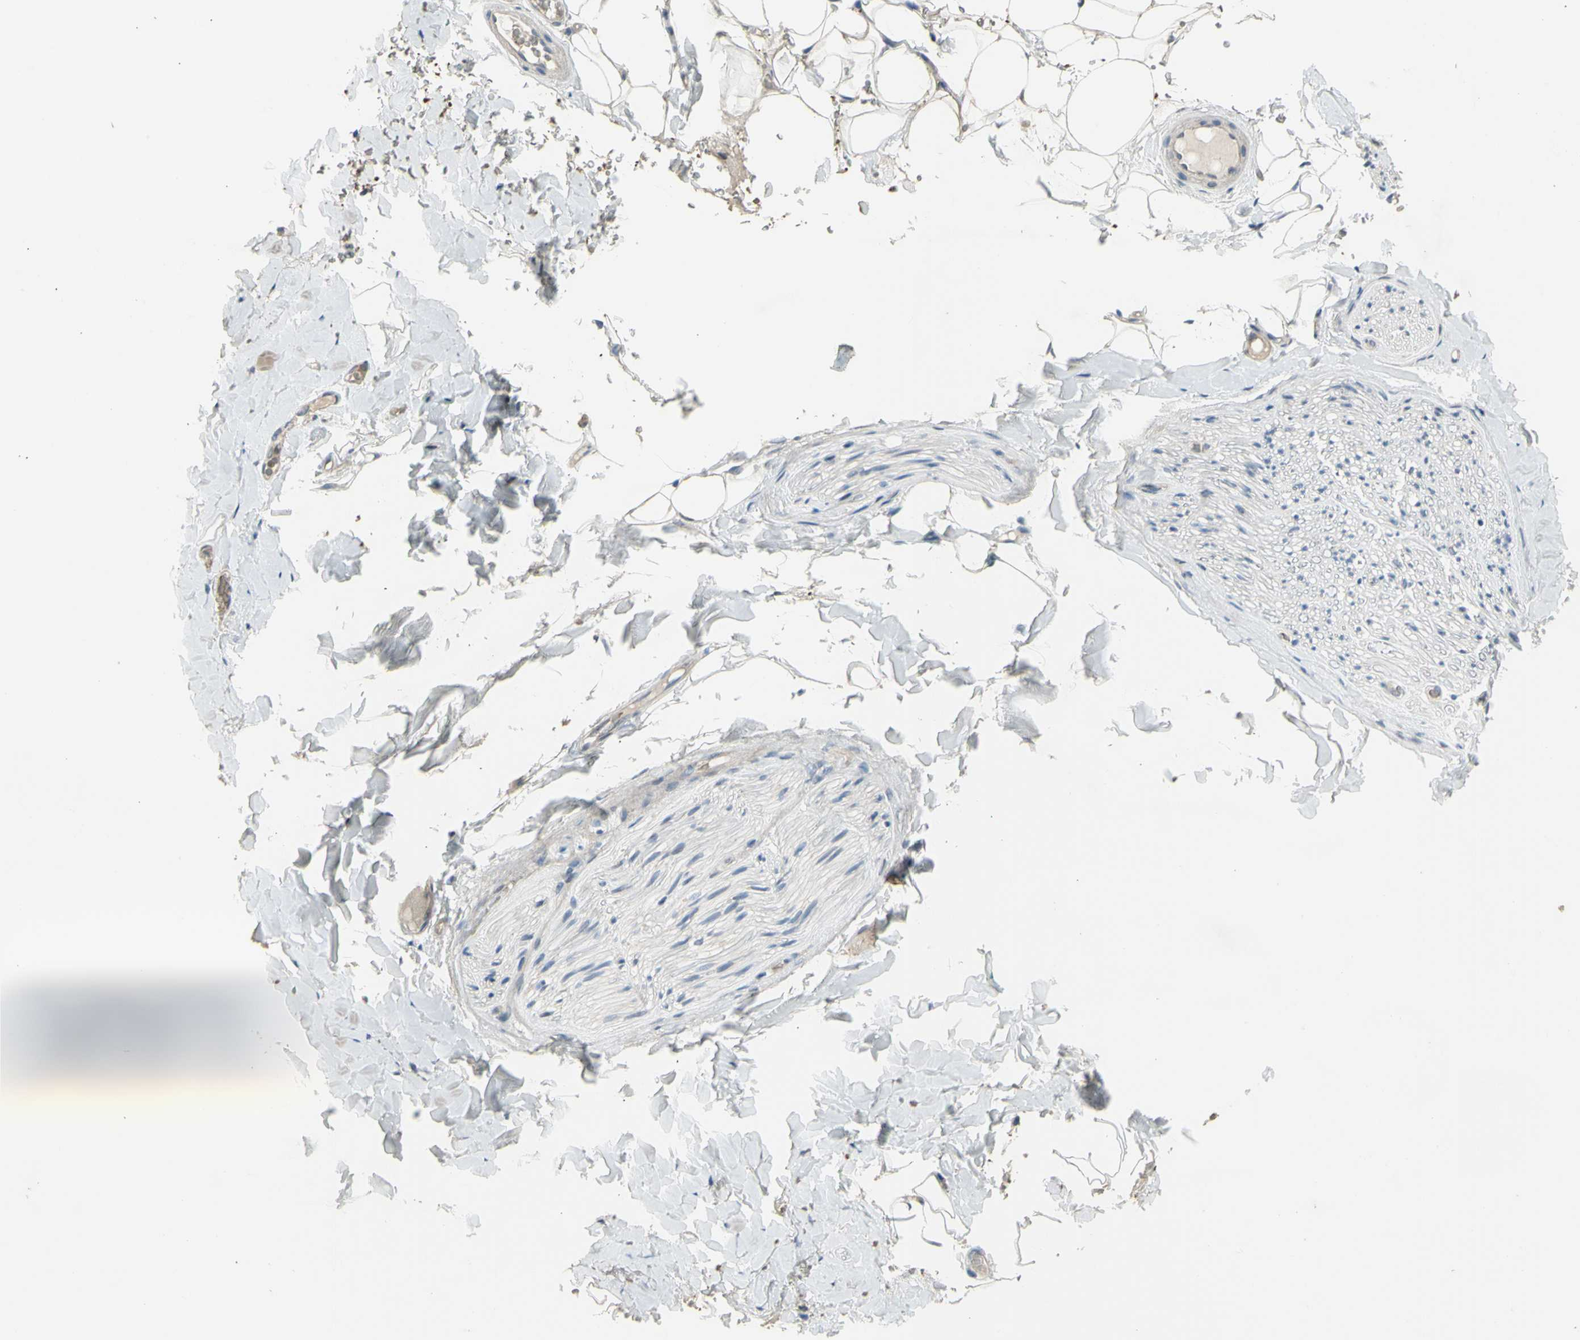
{"staining": {"intensity": "weak", "quantity": "<25%", "location": "cytoplasmic/membranous"}, "tissue": "adipose tissue", "cell_type": "Adipocytes", "image_type": "normal", "snomed": [{"axis": "morphology", "description": "Normal tissue, NOS"}, {"axis": "topography", "description": "Peripheral nerve tissue"}], "caption": "An IHC image of unremarkable adipose tissue is shown. There is no staining in adipocytes of adipose tissue. (Brightfield microscopy of DAB immunohistochemistry (IHC) at high magnification).", "gene": "ZNF184", "patient": {"sex": "male", "age": 70}}